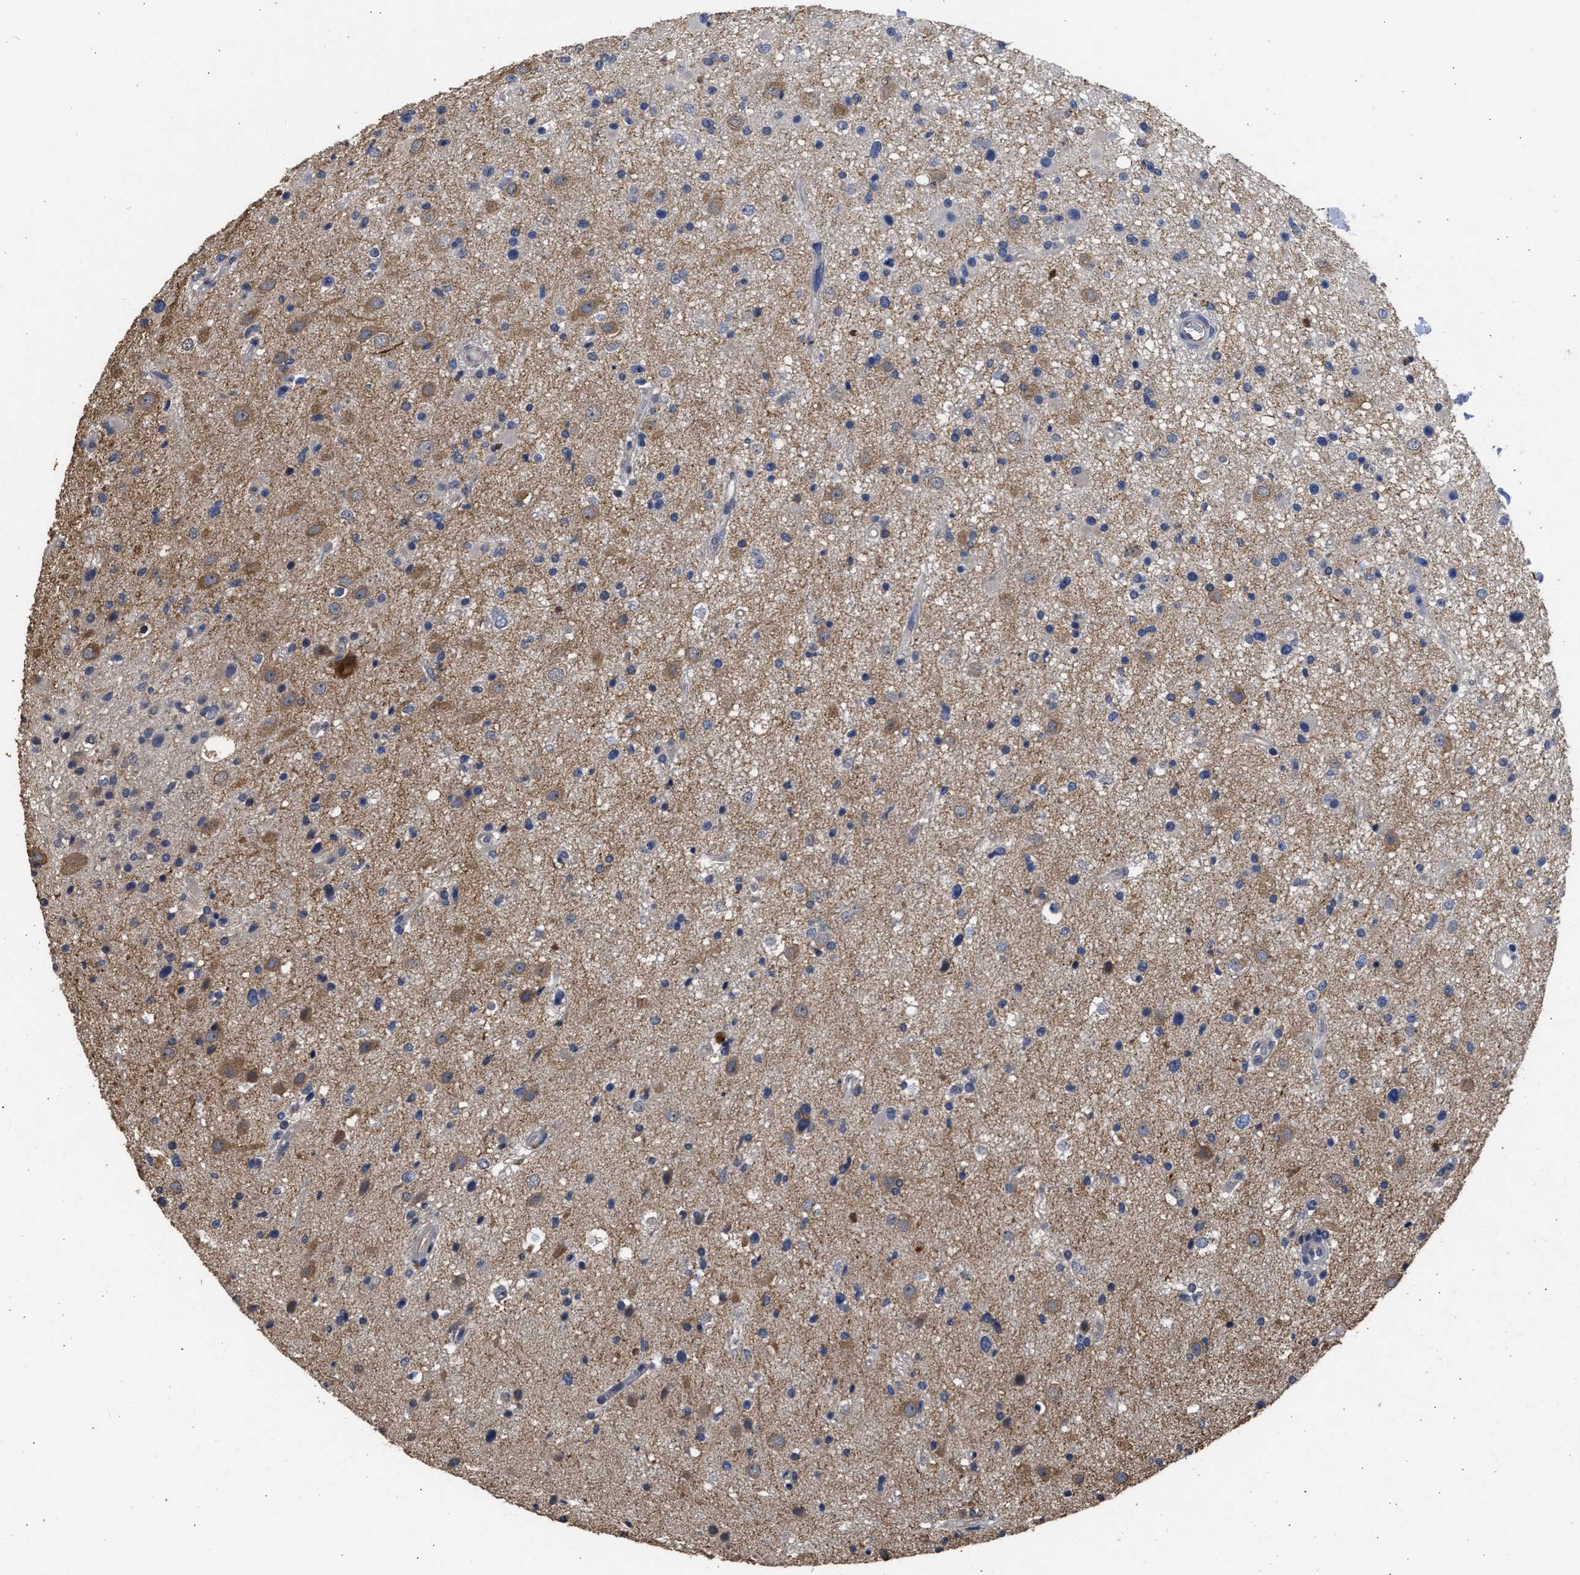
{"staining": {"intensity": "moderate", "quantity": "25%-75%", "location": "cytoplasmic/membranous"}, "tissue": "glioma", "cell_type": "Tumor cells", "image_type": "cancer", "snomed": [{"axis": "morphology", "description": "Glioma, malignant, High grade"}, {"axis": "topography", "description": "Brain"}], "caption": "Malignant high-grade glioma stained with a protein marker reveals moderate staining in tumor cells.", "gene": "SPINT2", "patient": {"sex": "male", "age": 33}}